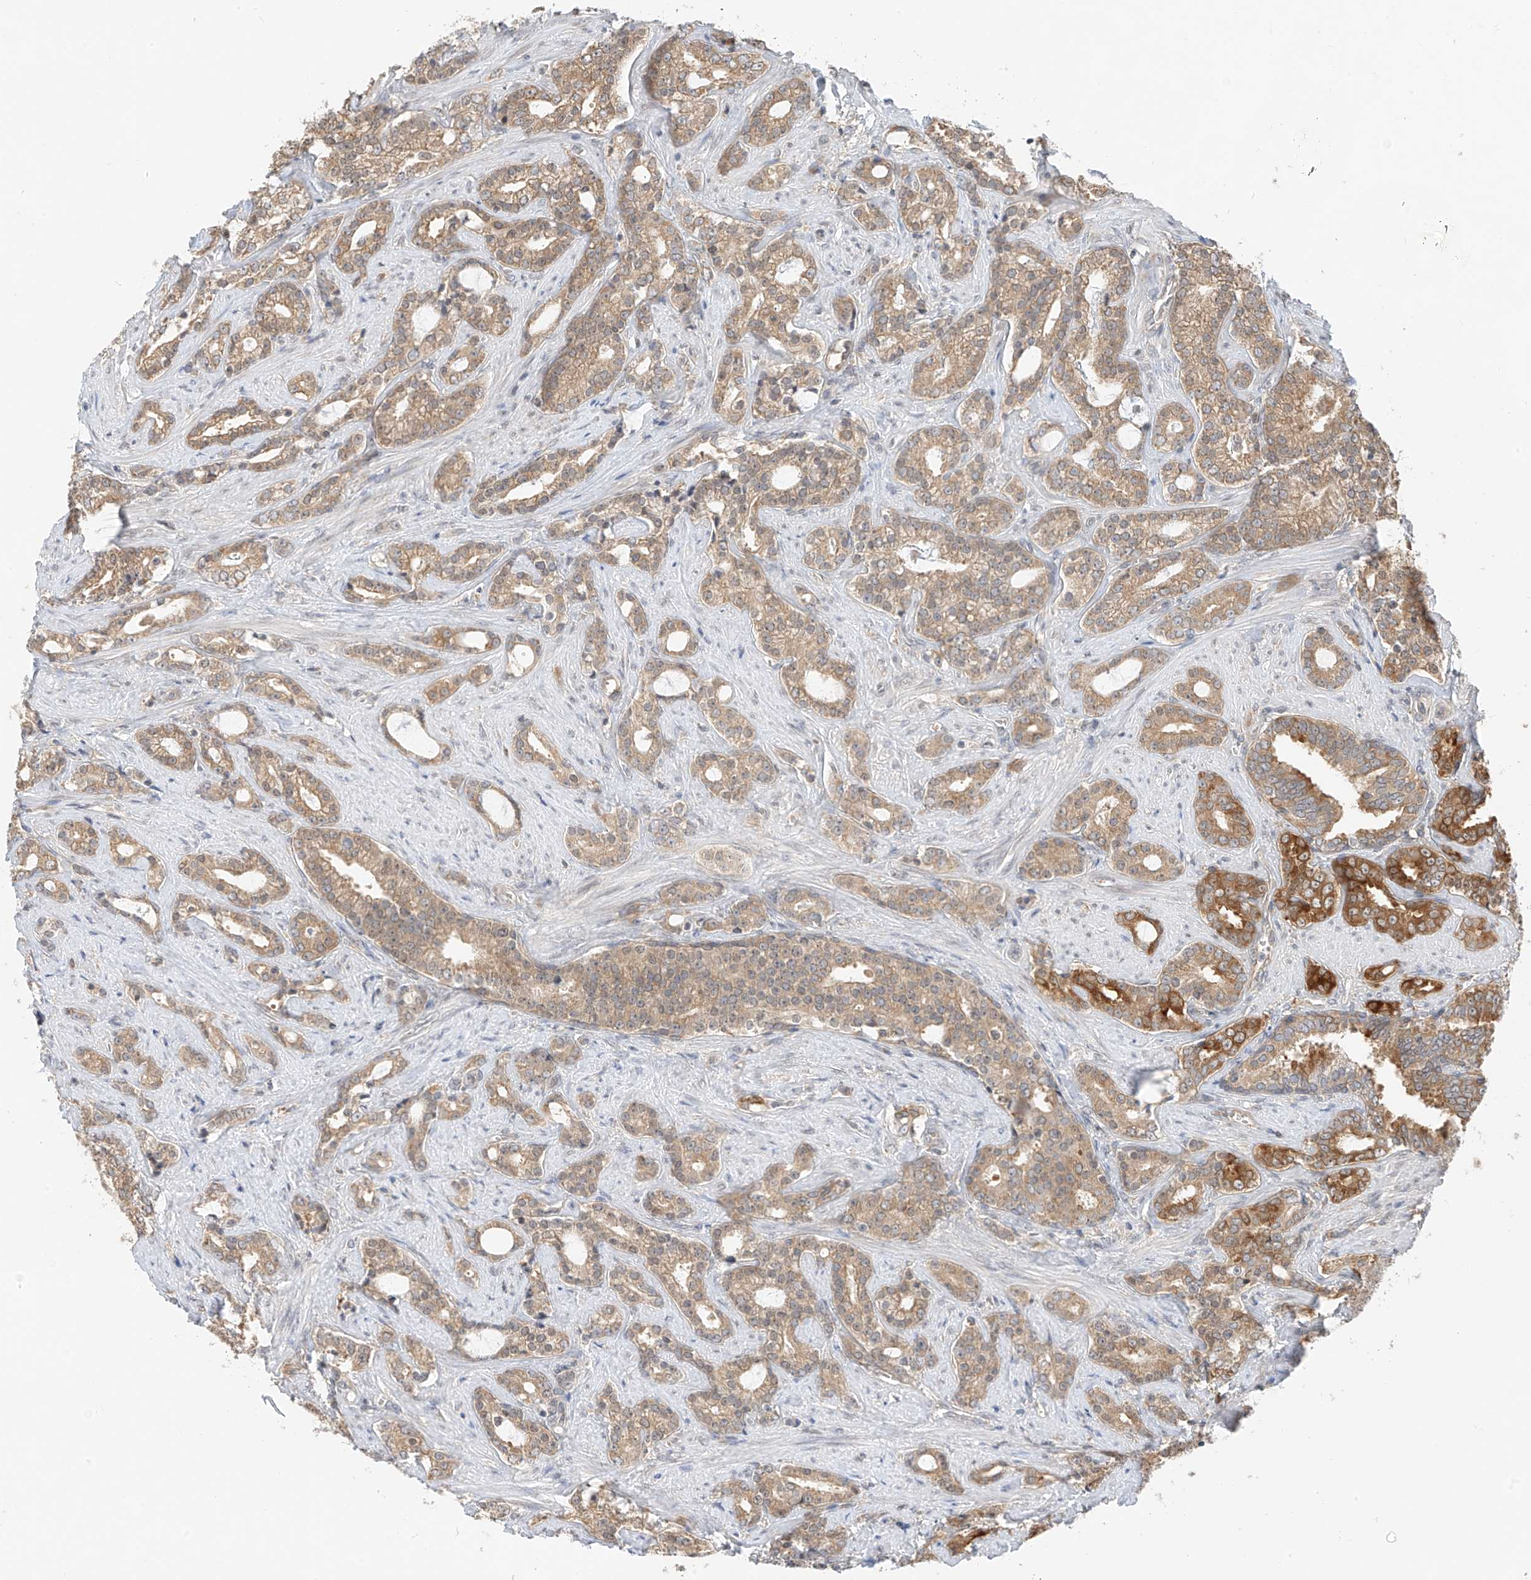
{"staining": {"intensity": "moderate", "quantity": ">75%", "location": "cytoplasmic/membranous"}, "tissue": "prostate cancer", "cell_type": "Tumor cells", "image_type": "cancer", "snomed": [{"axis": "morphology", "description": "Adenocarcinoma, High grade"}, {"axis": "topography", "description": "Prostate and seminal vesicle, NOS"}], "caption": "Immunohistochemistry (IHC) micrograph of neoplastic tissue: prostate cancer (high-grade adenocarcinoma) stained using immunohistochemistry (IHC) displays medium levels of moderate protein expression localized specifically in the cytoplasmic/membranous of tumor cells, appearing as a cytoplasmic/membranous brown color.", "gene": "PPA2", "patient": {"sex": "male", "age": 67}}